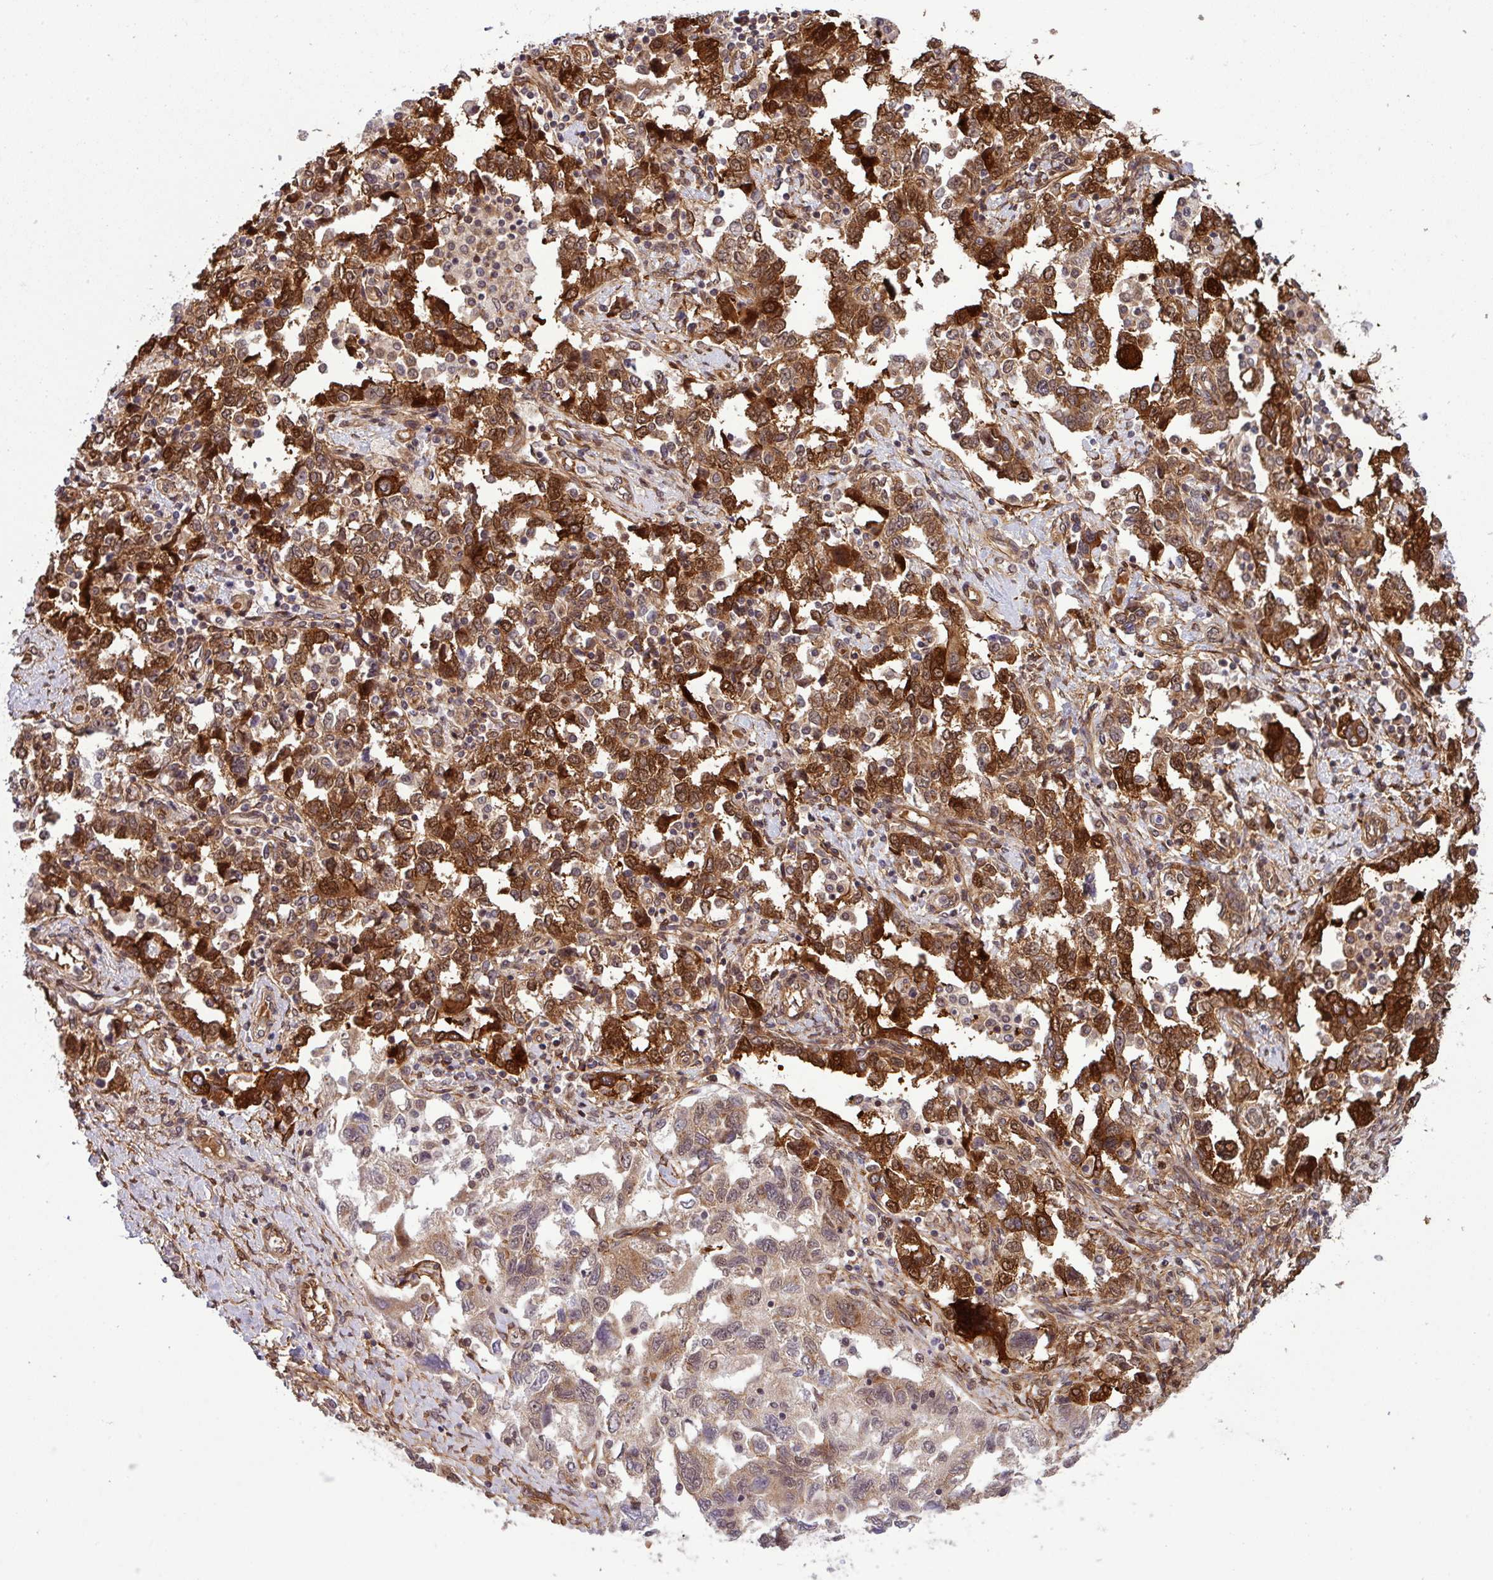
{"staining": {"intensity": "strong", "quantity": "25%-75%", "location": "cytoplasmic/membranous,nuclear"}, "tissue": "ovarian cancer", "cell_type": "Tumor cells", "image_type": "cancer", "snomed": [{"axis": "morphology", "description": "Carcinoma, NOS"}, {"axis": "morphology", "description": "Cystadenocarcinoma, serous, NOS"}, {"axis": "topography", "description": "Ovary"}], "caption": "Human ovarian cancer (carcinoma) stained with a protein marker shows strong staining in tumor cells.", "gene": "C7orf50", "patient": {"sex": "female", "age": 69}}